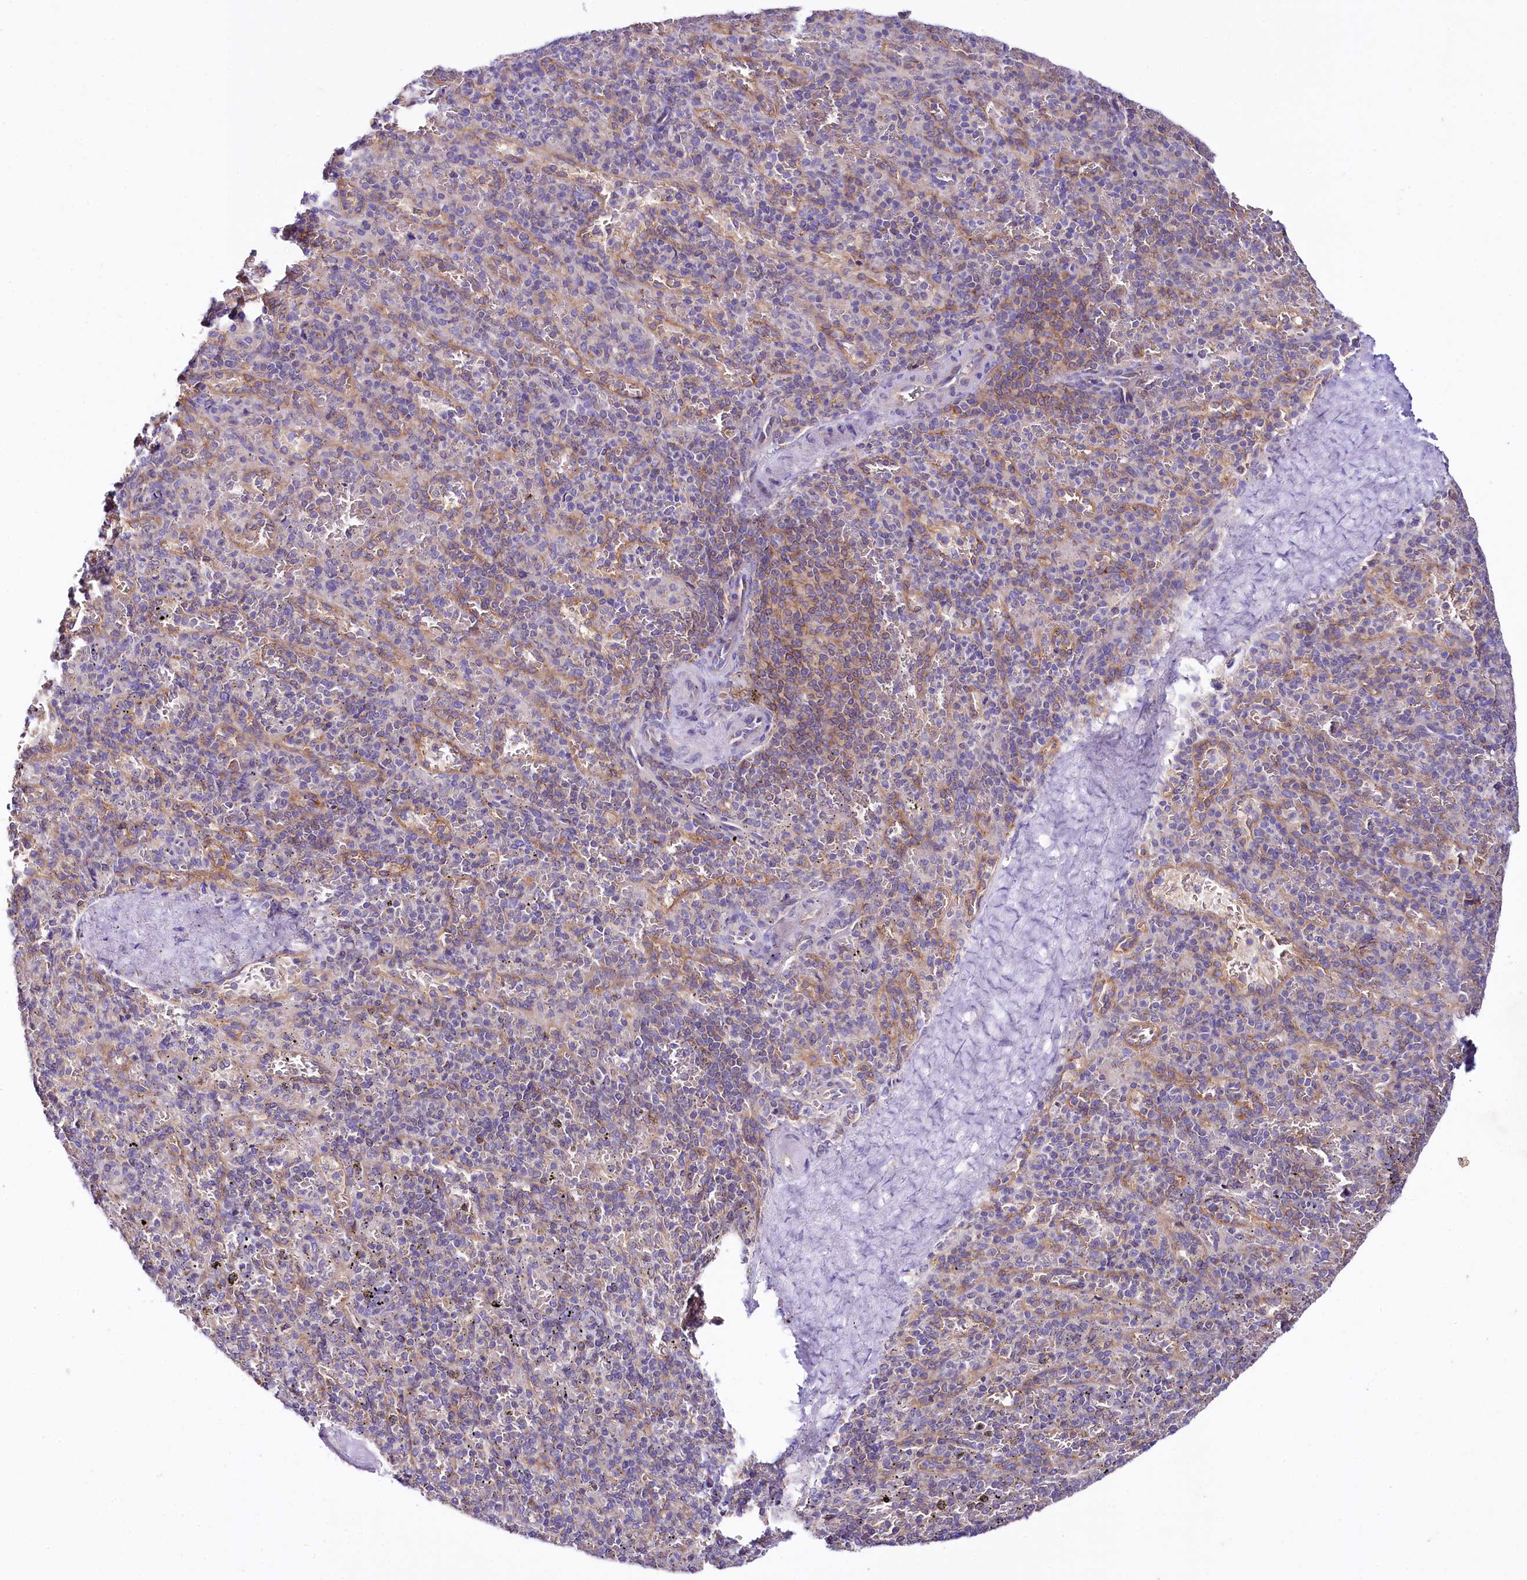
{"staining": {"intensity": "weak", "quantity": "<25%", "location": "cytoplasmic/membranous"}, "tissue": "spleen", "cell_type": "Cells in red pulp", "image_type": "normal", "snomed": [{"axis": "morphology", "description": "Normal tissue, NOS"}, {"axis": "topography", "description": "Spleen"}], "caption": "This photomicrograph is of normal spleen stained with immunohistochemistry to label a protein in brown with the nuclei are counter-stained blue. There is no positivity in cells in red pulp.", "gene": "CEP295", "patient": {"sex": "male", "age": 82}}